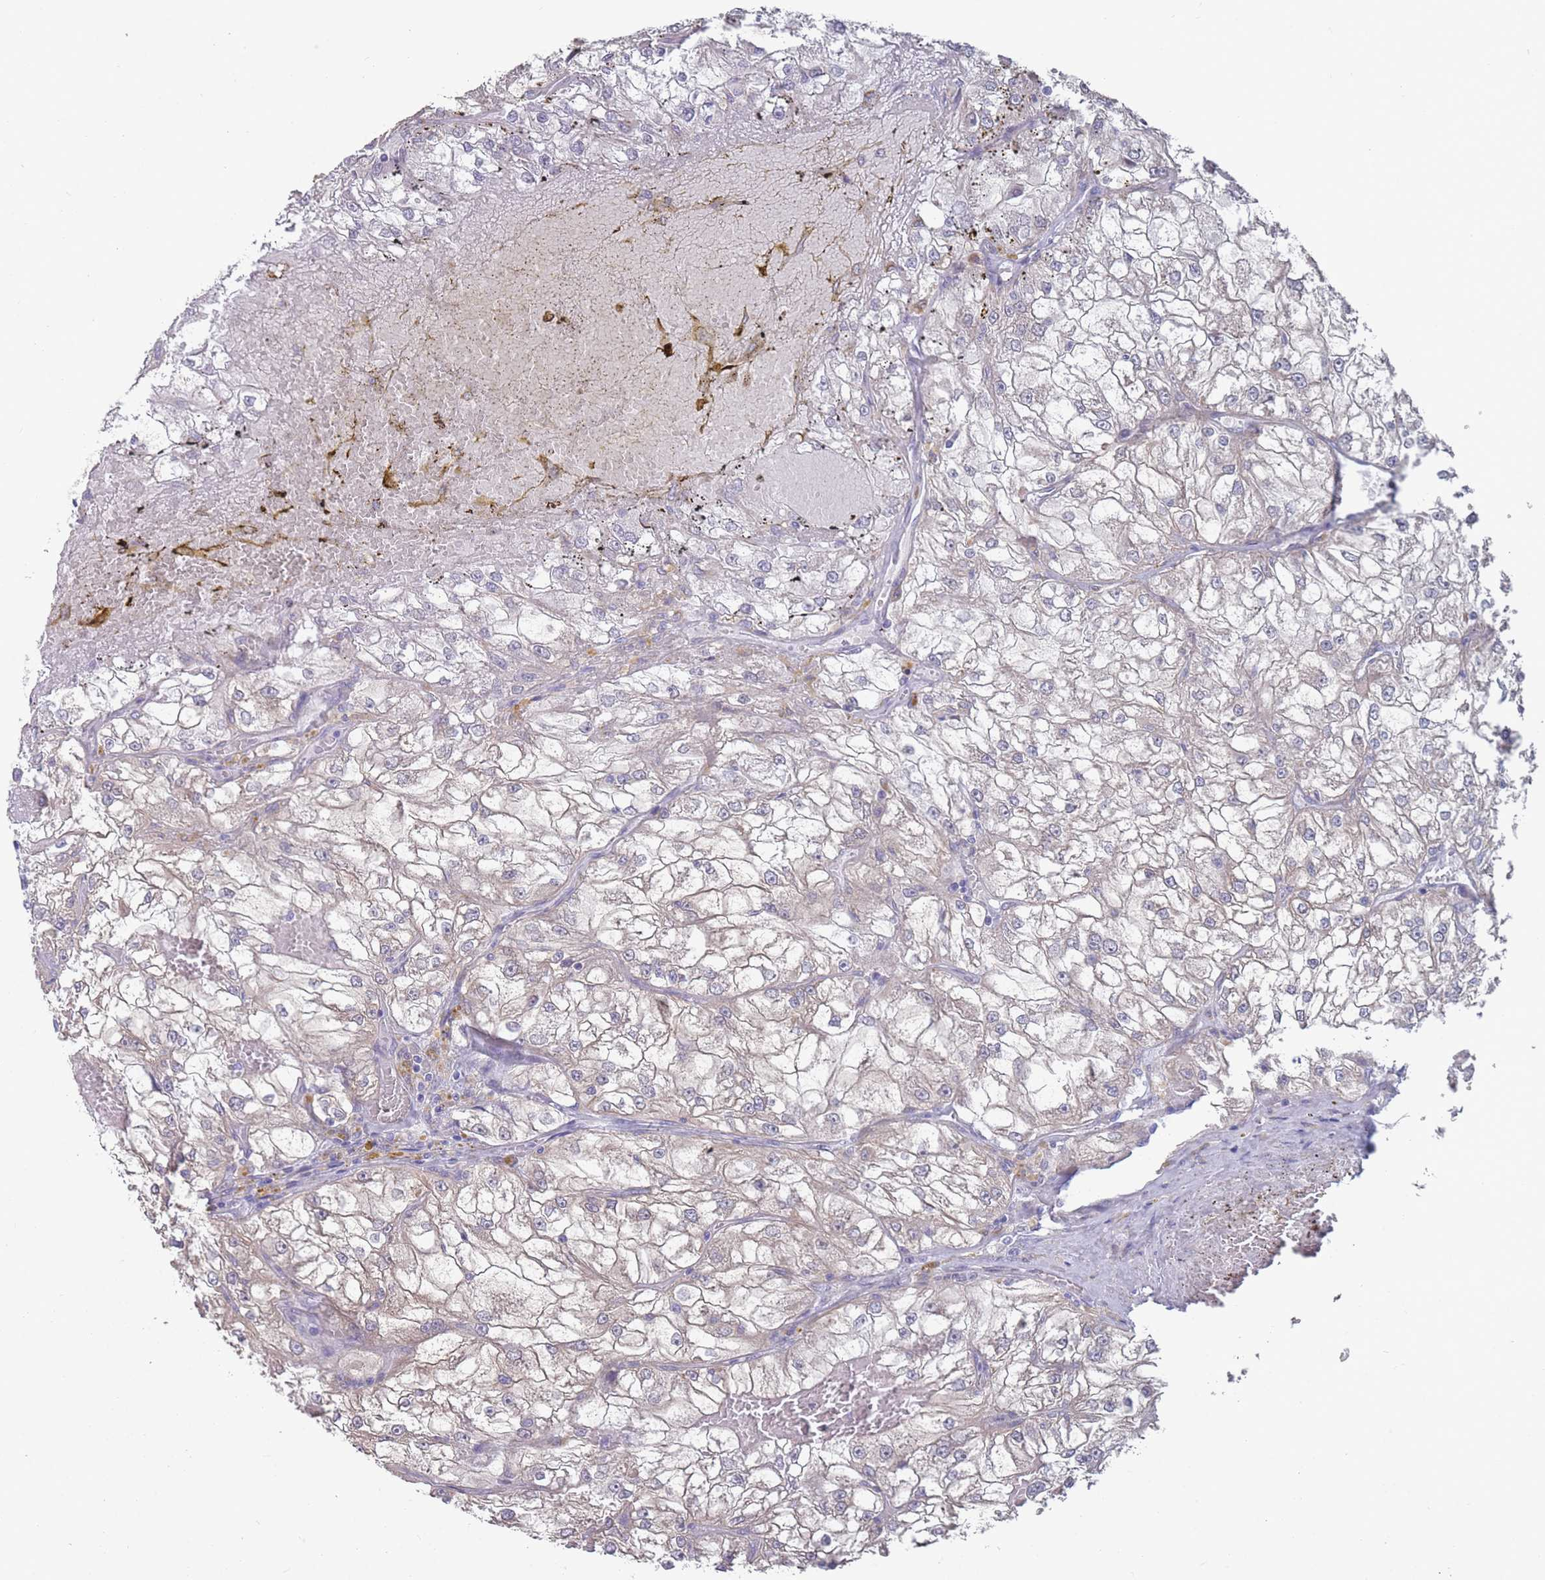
{"staining": {"intensity": "negative", "quantity": "none", "location": "none"}, "tissue": "renal cancer", "cell_type": "Tumor cells", "image_type": "cancer", "snomed": [{"axis": "morphology", "description": "Adenocarcinoma, NOS"}, {"axis": "topography", "description": "Kidney"}], "caption": "A photomicrograph of renal adenocarcinoma stained for a protein exhibits no brown staining in tumor cells.", "gene": "SLC1A6", "patient": {"sex": "female", "age": 72}}